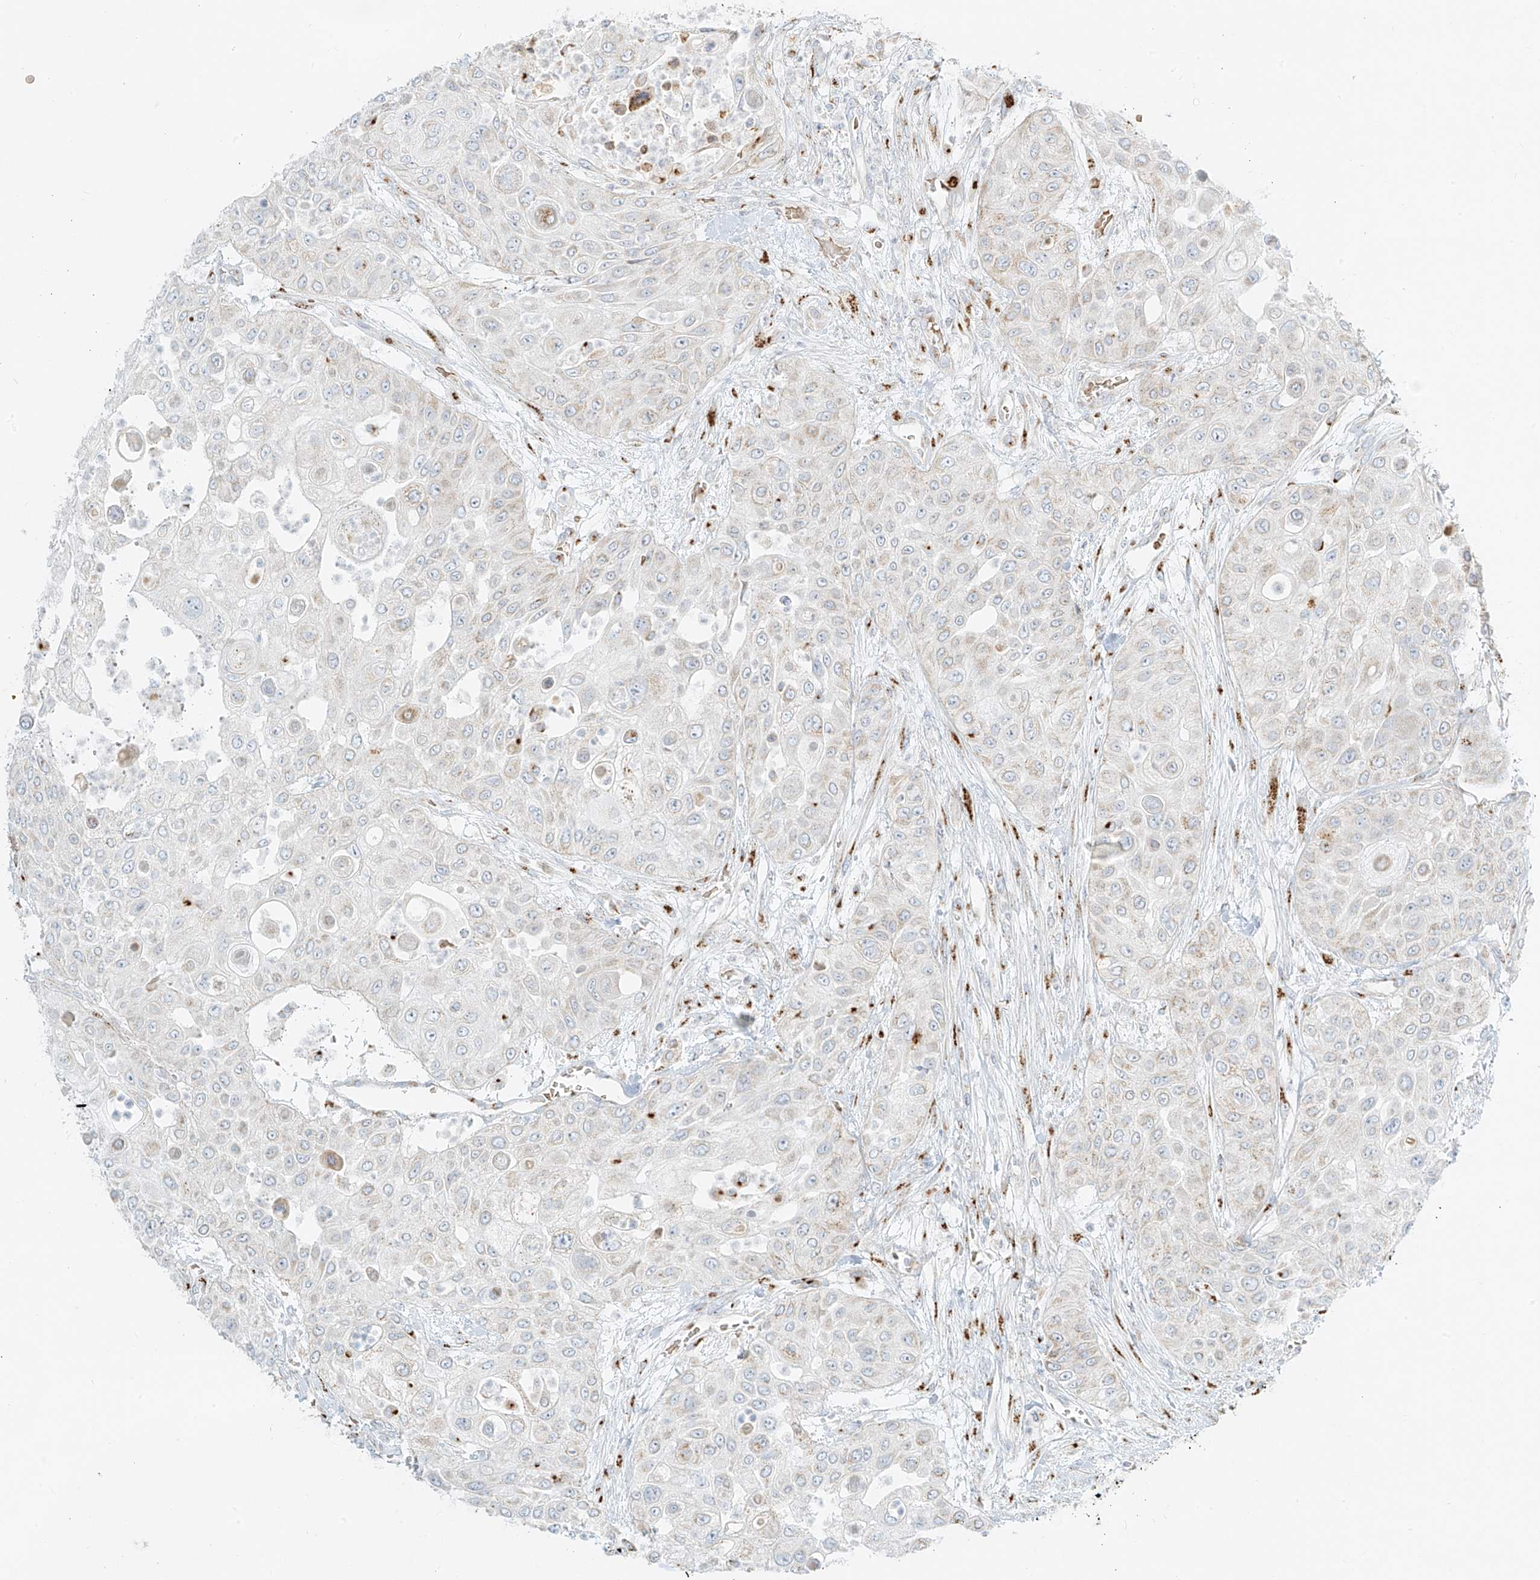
{"staining": {"intensity": "weak", "quantity": "<25%", "location": "cytoplasmic/membranous"}, "tissue": "urothelial cancer", "cell_type": "Tumor cells", "image_type": "cancer", "snomed": [{"axis": "morphology", "description": "Urothelial carcinoma, High grade"}, {"axis": "topography", "description": "Urinary bladder"}], "caption": "The photomicrograph displays no staining of tumor cells in urothelial cancer.", "gene": "TMEM87B", "patient": {"sex": "female", "age": 79}}